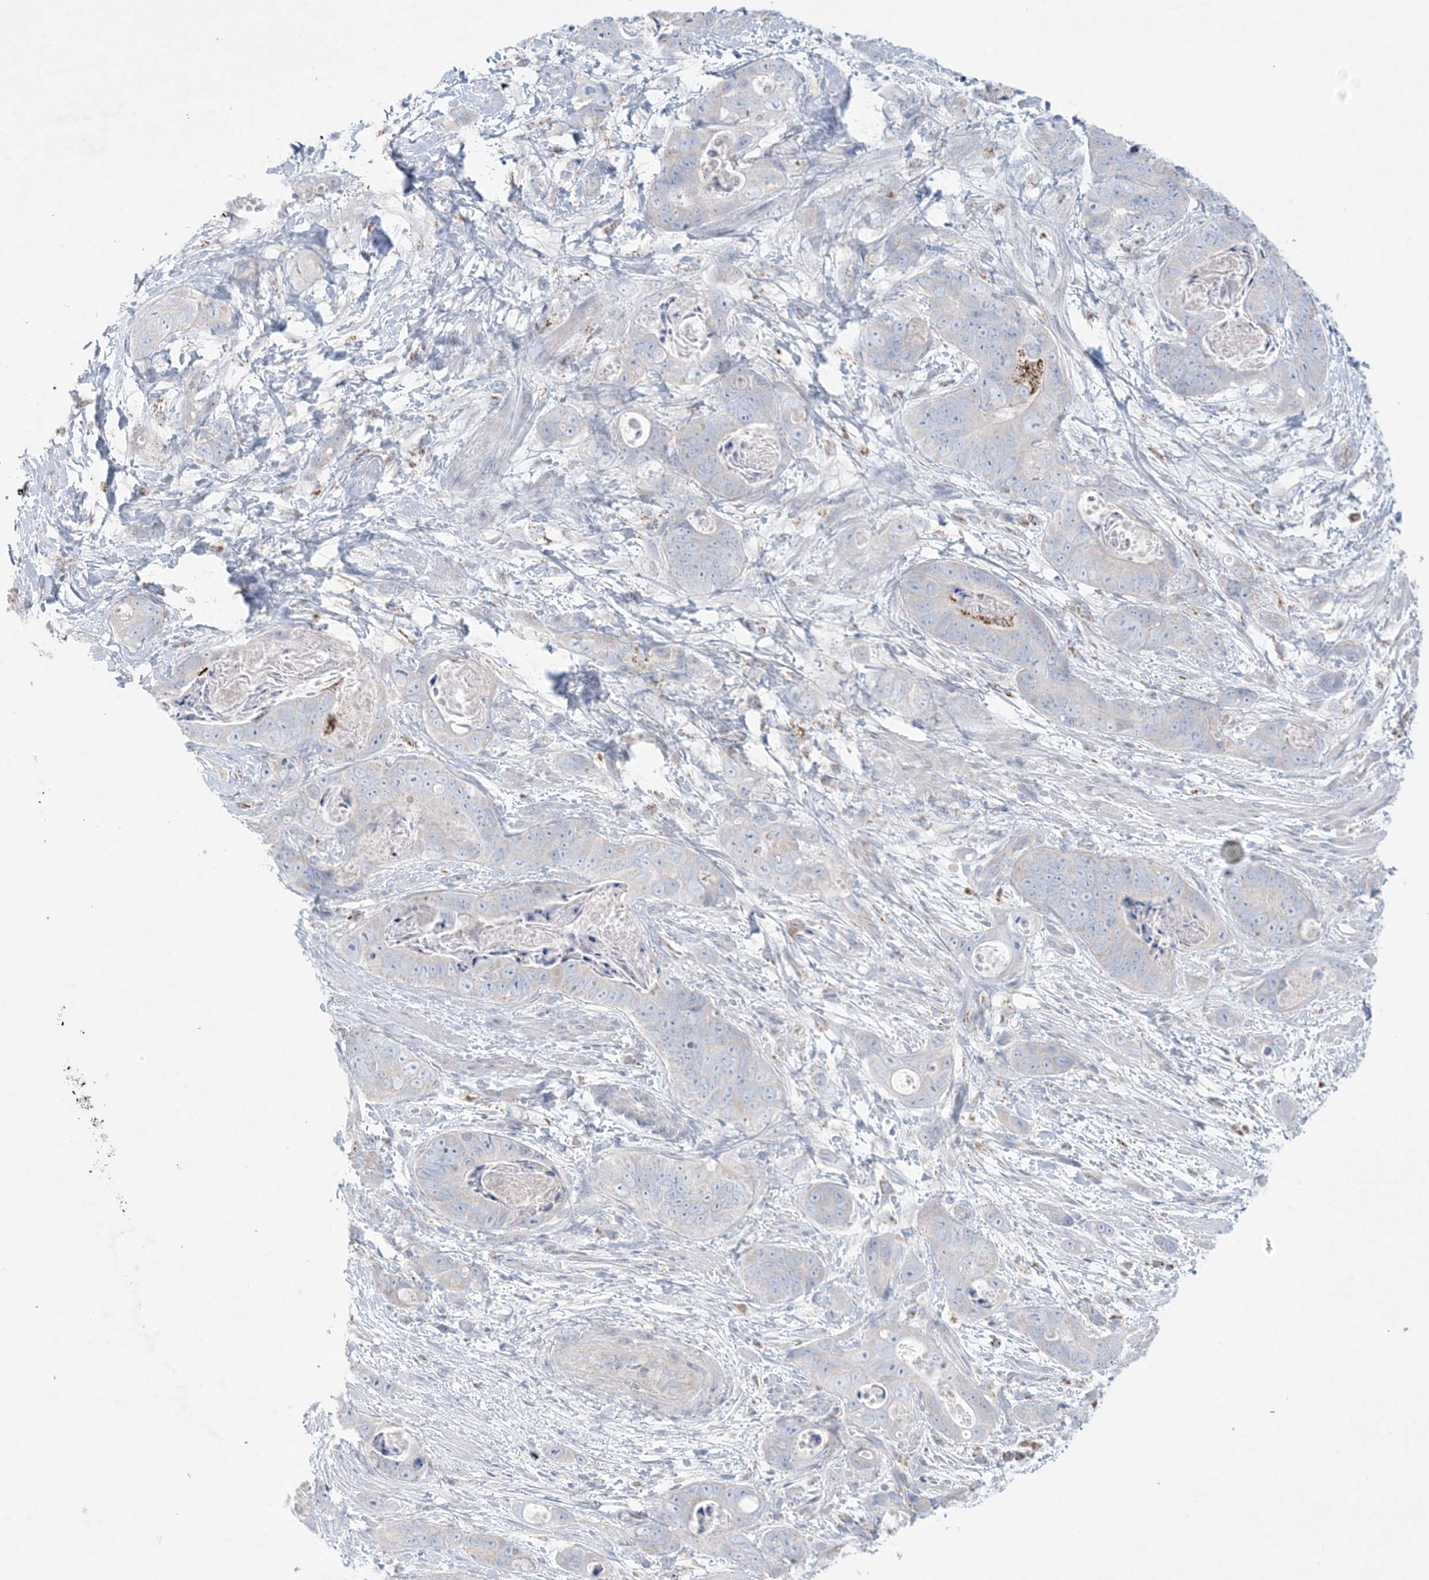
{"staining": {"intensity": "negative", "quantity": "none", "location": "none"}, "tissue": "stomach cancer", "cell_type": "Tumor cells", "image_type": "cancer", "snomed": [{"axis": "morphology", "description": "Adenocarcinoma, NOS"}, {"axis": "topography", "description": "Stomach"}], "caption": "IHC of adenocarcinoma (stomach) exhibits no staining in tumor cells.", "gene": "KCTD6", "patient": {"sex": "female", "age": 89}}